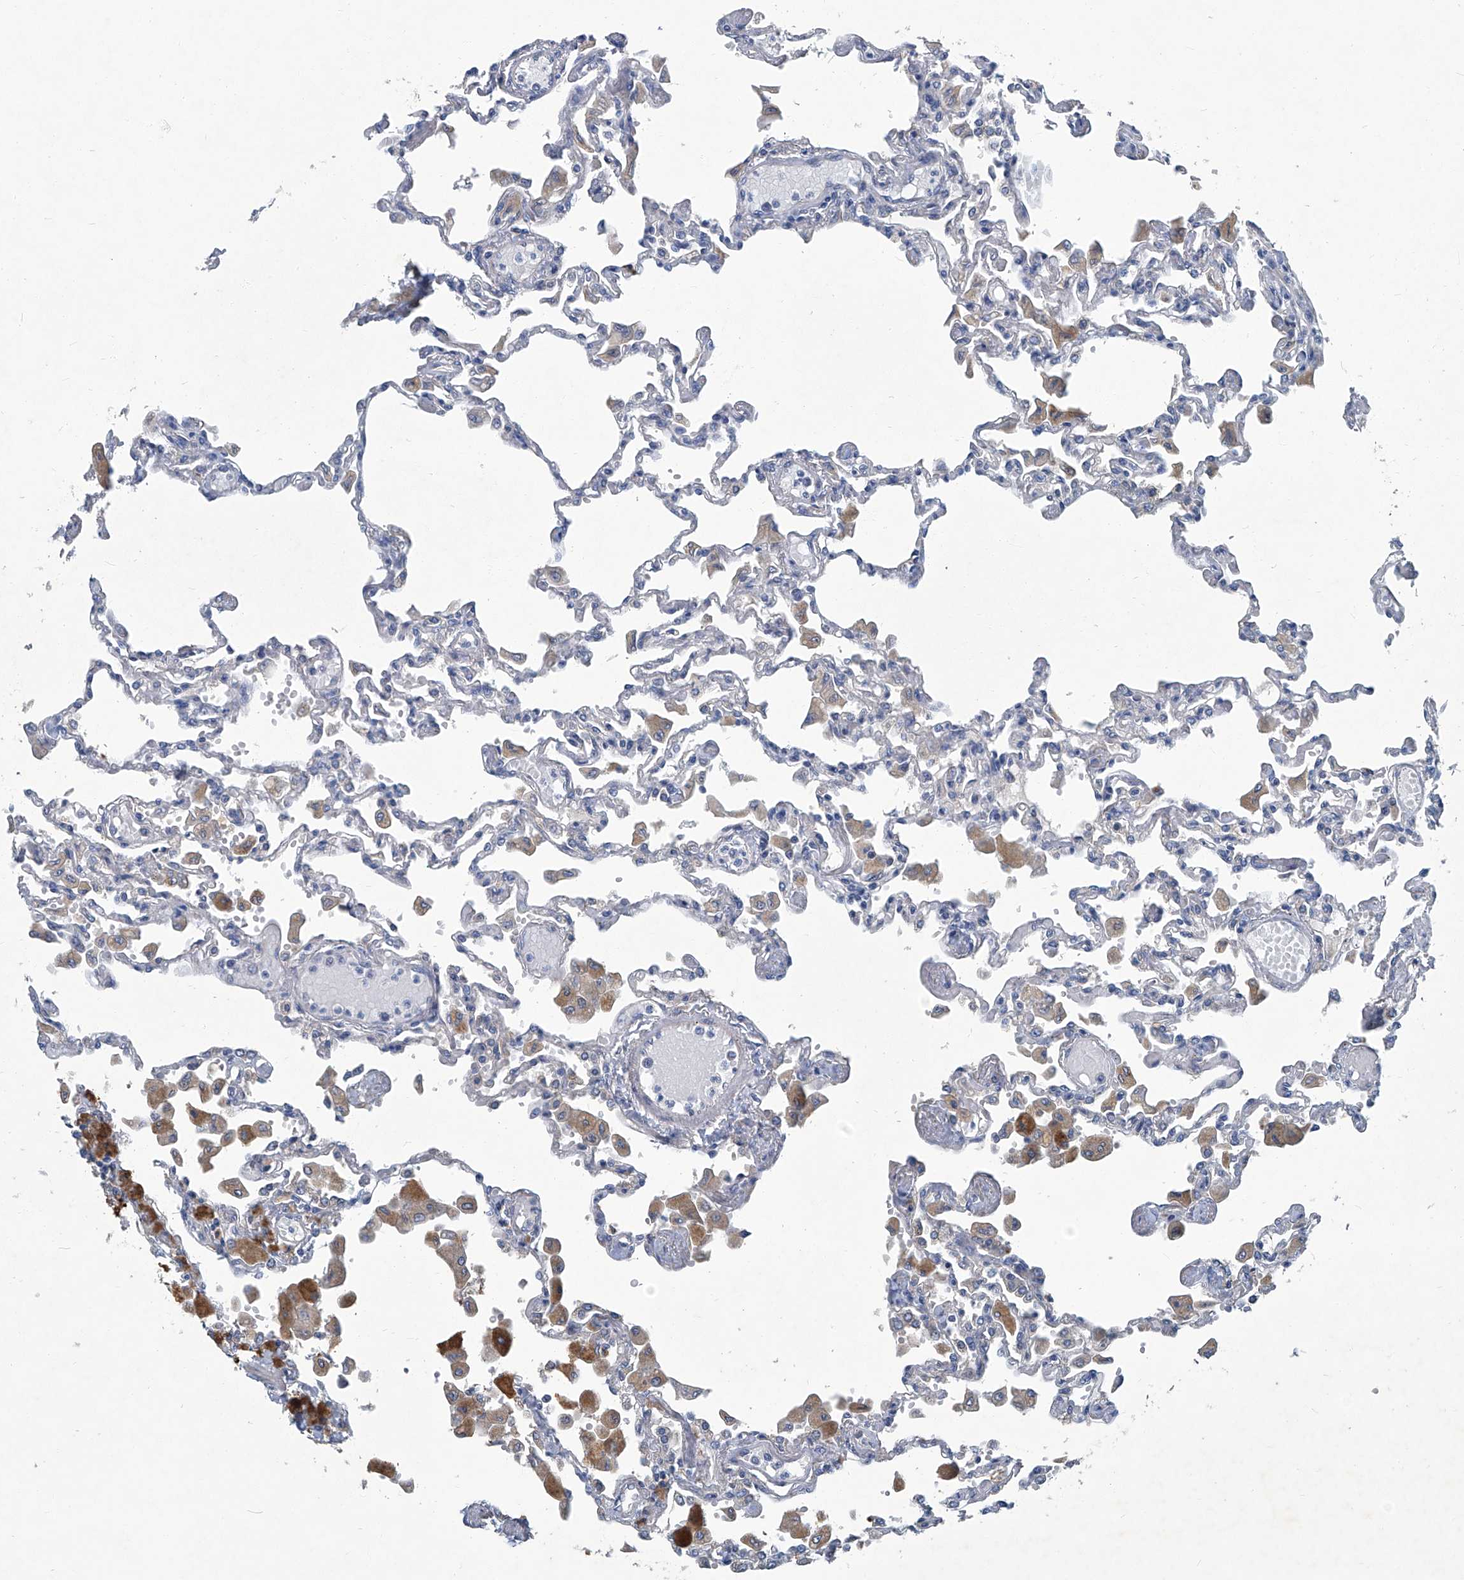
{"staining": {"intensity": "moderate", "quantity": "<25%", "location": "cytoplasmic/membranous"}, "tissue": "lung", "cell_type": "Alveolar cells", "image_type": "normal", "snomed": [{"axis": "morphology", "description": "Normal tissue, NOS"}, {"axis": "topography", "description": "Bronchus"}, {"axis": "topography", "description": "Lung"}], "caption": "Immunohistochemical staining of benign human lung displays <25% levels of moderate cytoplasmic/membranous protein staining in approximately <25% of alveolar cells.", "gene": "SLC26A11", "patient": {"sex": "female", "age": 49}}